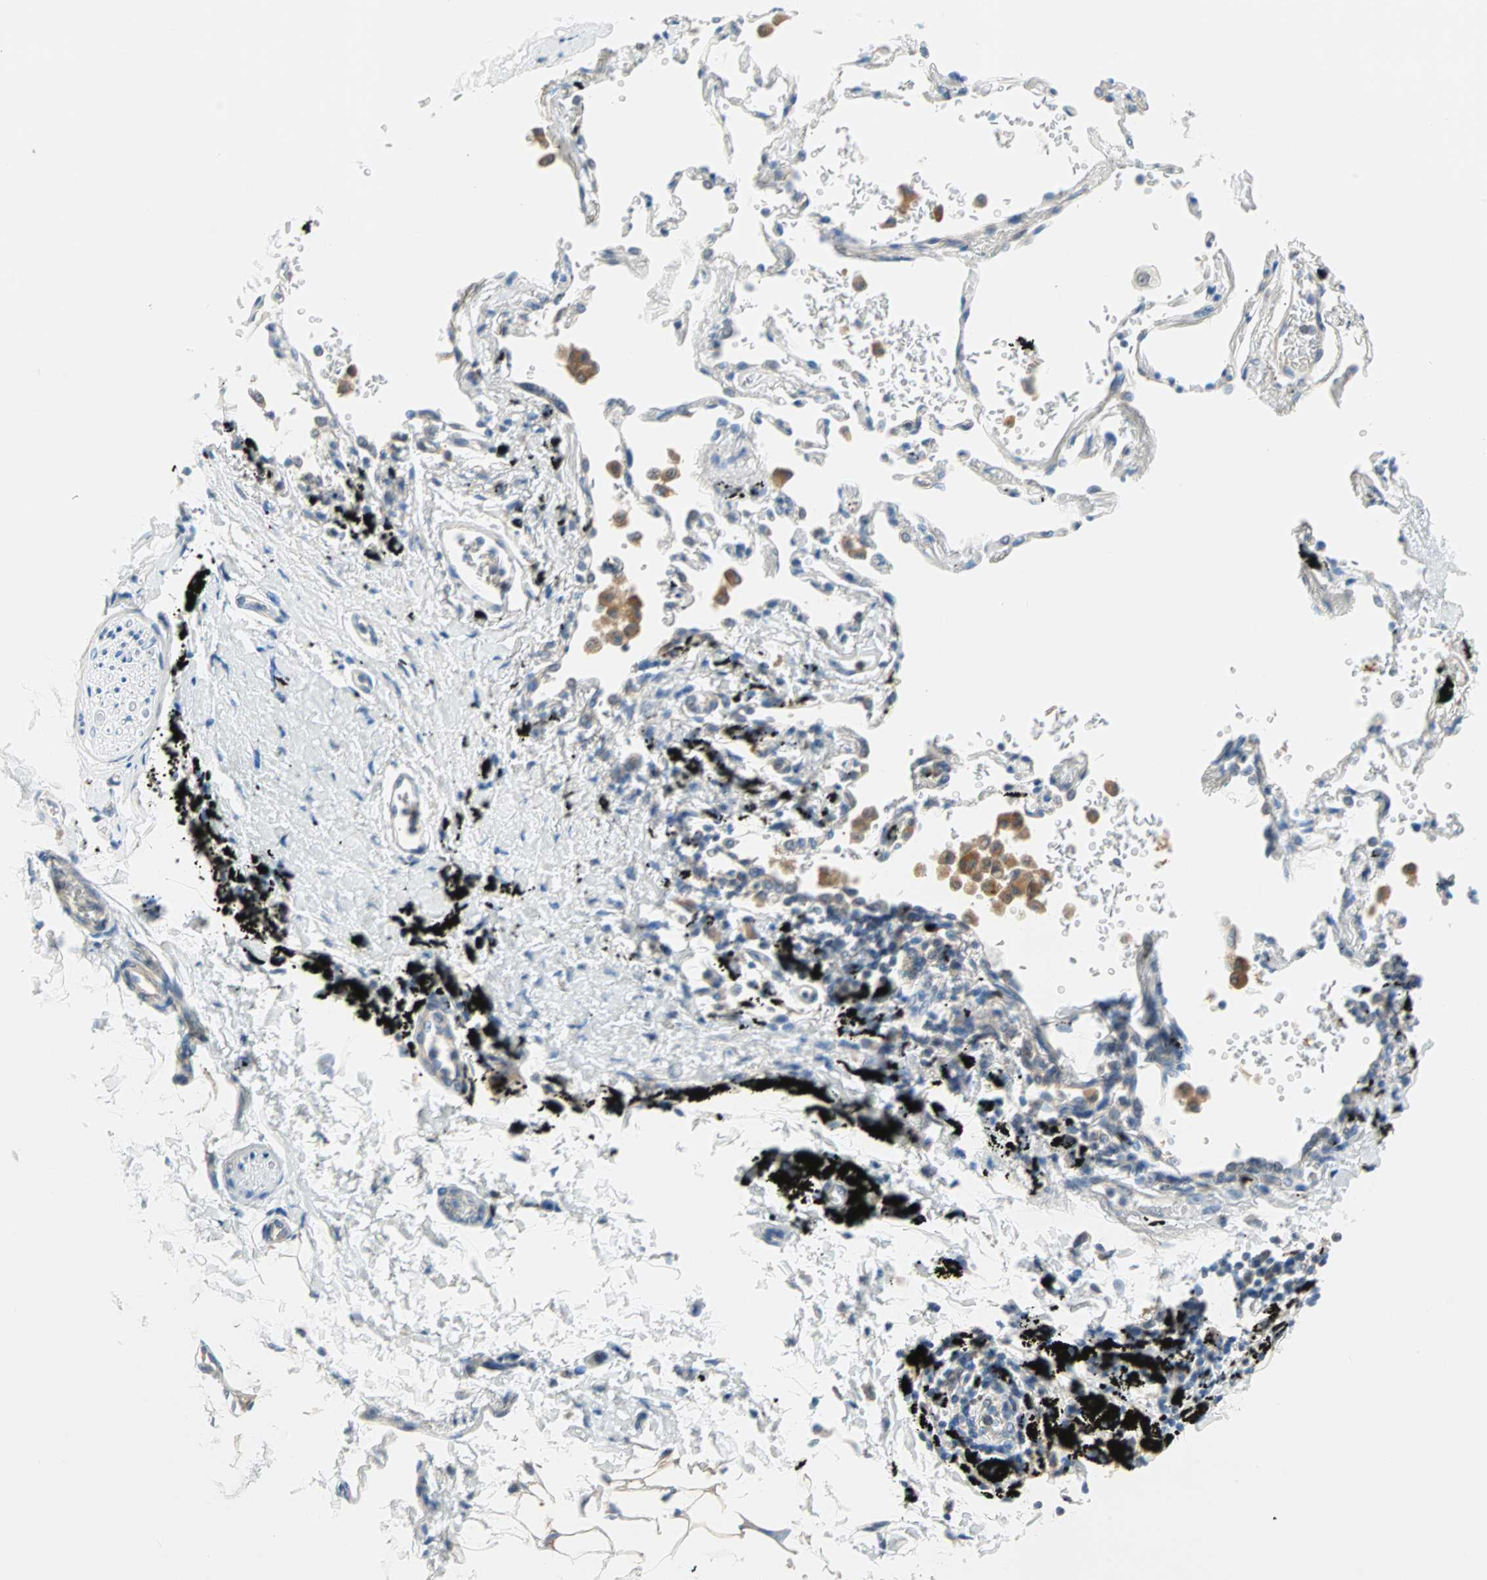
{"staining": {"intensity": "weak", "quantity": "<25%", "location": "cytoplasmic/membranous"}, "tissue": "adipose tissue", "cell_type": "Adipocytes", "image_type": "normal", "snomed": [{"axis": "morphology", "description": "Normal tissue, NOS"}, {"axis": "topography", "description": "Cartilage tissue"}, {"axis": "topography", "description": "Bronchus"}], "caption": "This is an immunohistochemistry photomicrograph of unremarkable adipose tissue. There is no expression in adipocytes.", "gene": "TMEM163", "patient": {"sex": "female", "age": 73}}